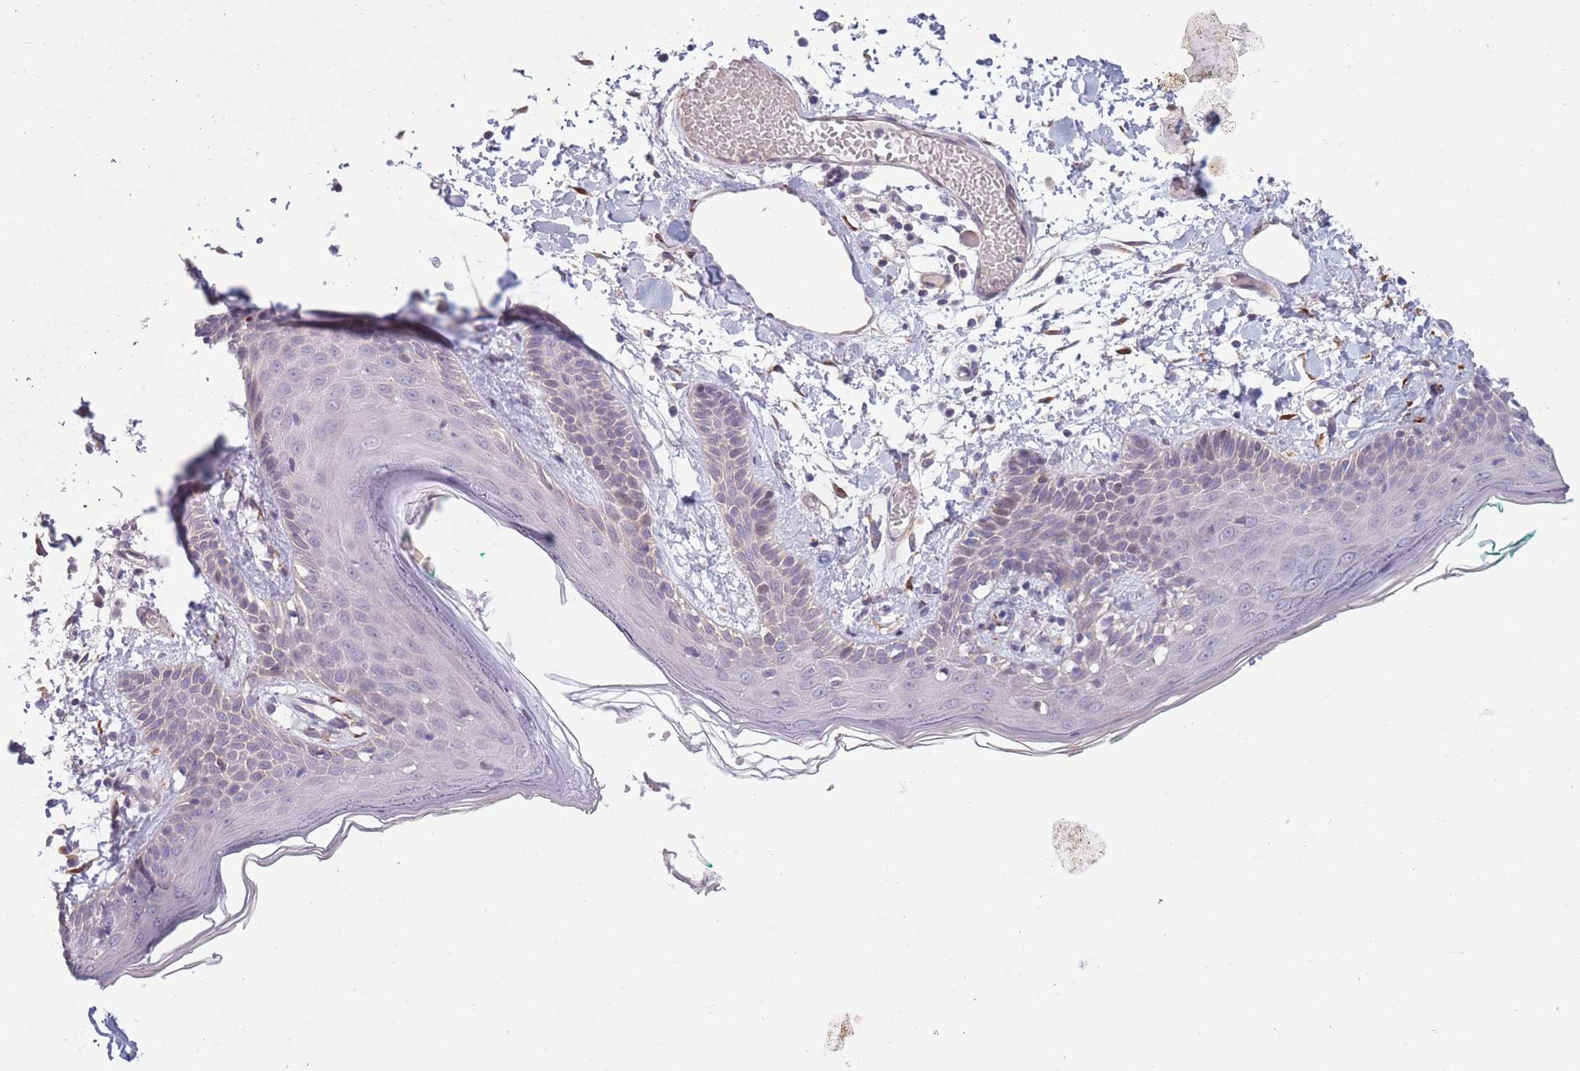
{"staining": {"intensity": "negative", "quantity": "none", "location": "none"}, "tissue": "skin", "cell_type": "Fibroblasts", "image_type": "normal", "snomed": [{"axis": "morphology", "description": "Normal tissue, NOS"}, {"axis": "topography", "description": "Skin"}], "caption": "An image of human skin is negative for staining in fibroblasts. (Brightfield microscopy of DAB (3,3'-diaminobenzidine) immunohistochemistry at high magnification).", "gene": "CCNQ", "patient": {"sex": "male", "age": 79}}